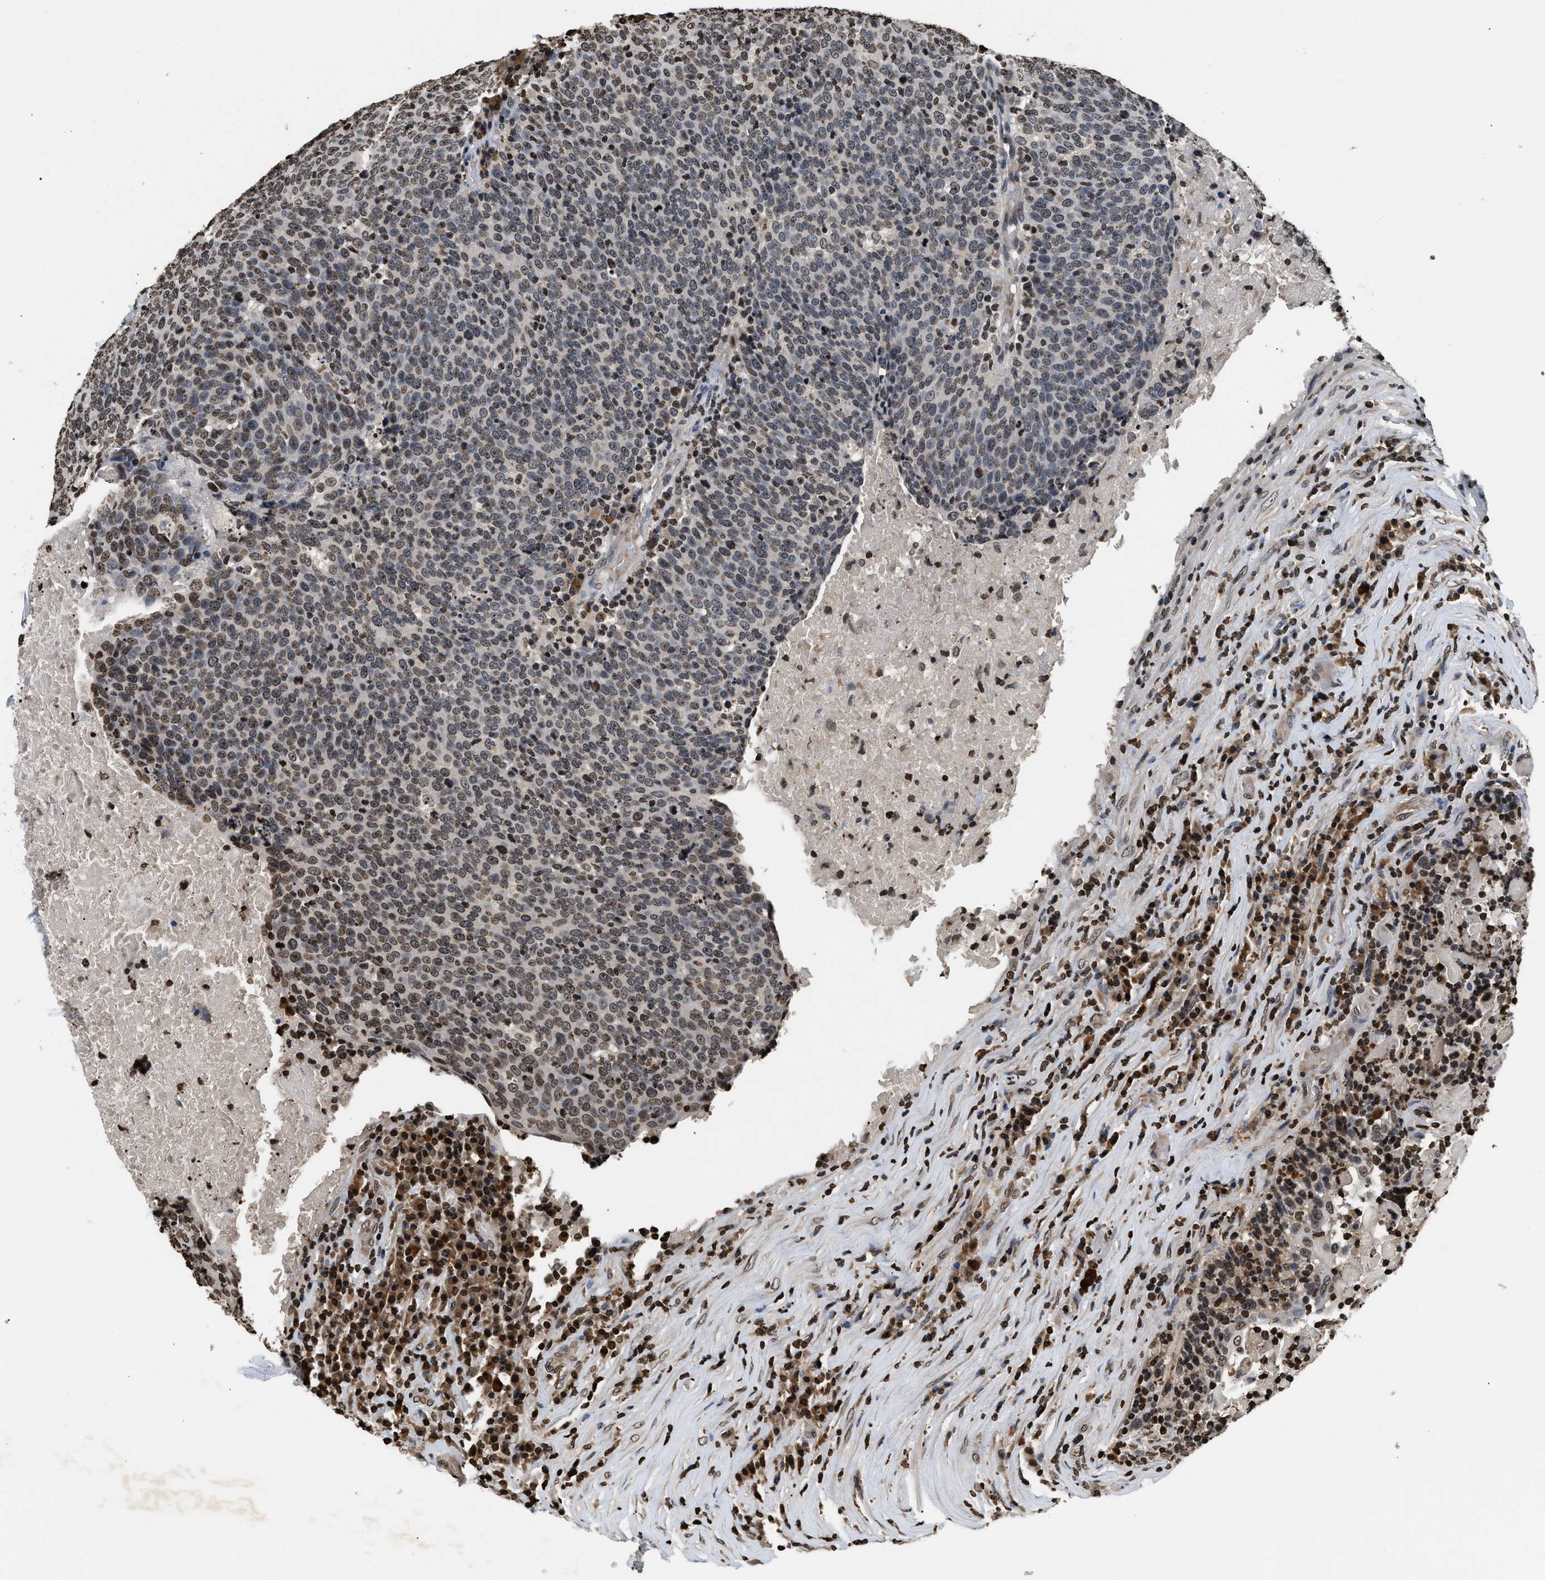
{"staining": {"intensity": "weak", "quantity": "25%-75%", "location": "nuclear"}, "tissue": "head and neck cancer", "cell_type": "Tumor cells", "image_type": "cancer", "snomed": [{"axis": "morphology", "description": "Squamous cell carcinoma, NOS"}, {"axis": "morphology", "description": "Squamous cell carcinoma, metastatic, NOS"}, {"axis": "topography", "description": "Lymph node"}, {"axis": "topography", "description": "Head-Neck"}], "caption": "Metastatic squamous cell carcinoma (head and neck) stained for a protein shows weak nuclear positivity in tumor cells.", "gene": "DNASE1L3", "patient": {"sex": "male", "age": 62}}